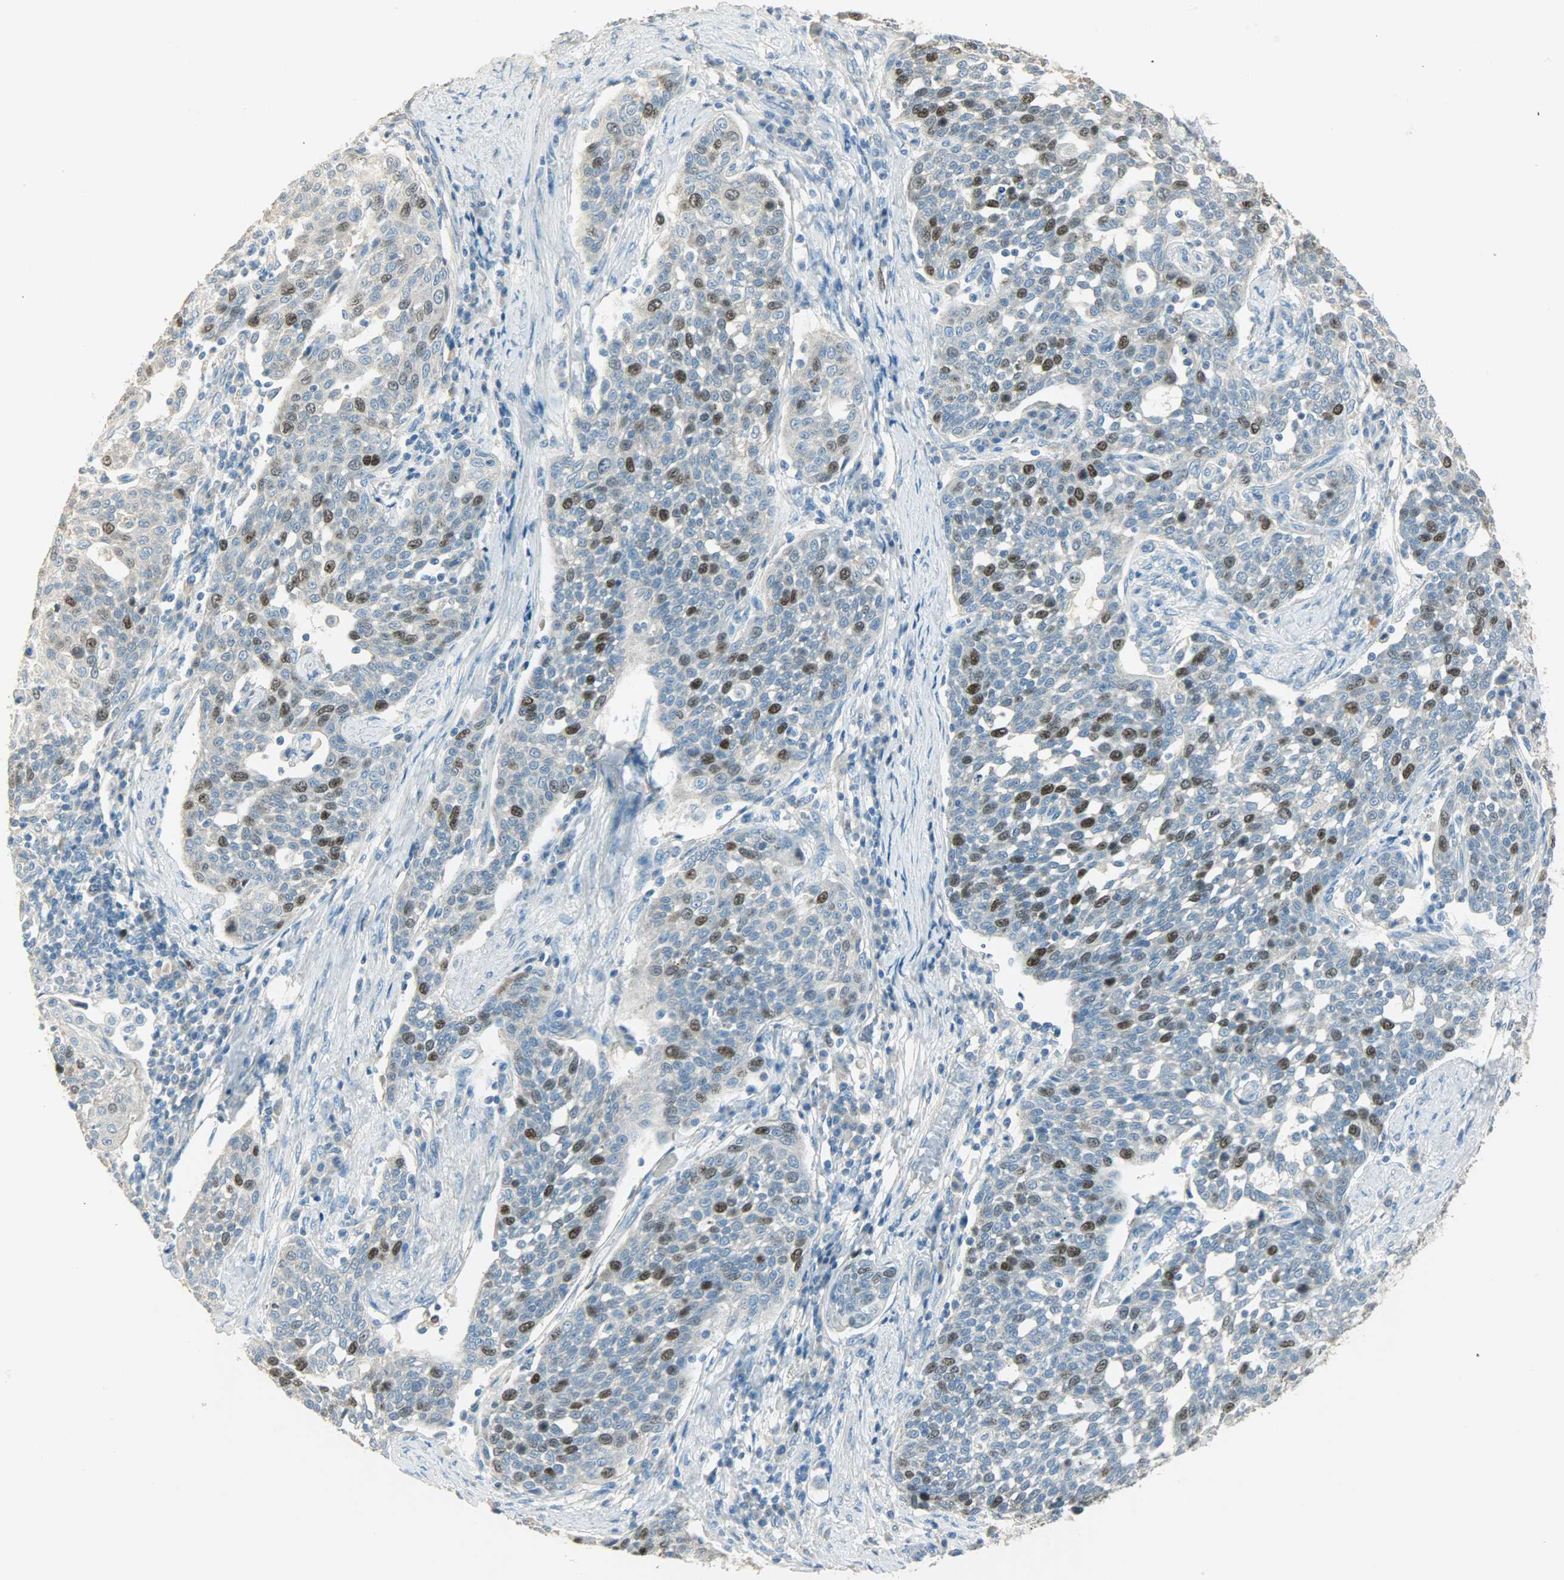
{"staining": {"intensity": "strong", "quantity": "<25%", "location": "nuclear"}, "tissue": "cervical cancer", "cell_type": "Tumor cells", "image_type": "cancer", "snomed": [{"axis": "morphology", "description": "Squamous cell carcinoma, NOS"}, {"axis": "topography", "description": "Cervix"}], "caption": "Cervical cancer (squamous cell carcinoma) was stained to show a protein in brown. There is medium levels of strong nuclear expression in approximately <25% of tumor cells. (Stains: DAB (3,3'-diaminobenzidine) in brown, nuclei in blue, Microscopy: brightfield microscopy at high magnification).", "gene": "TPX2", "patient": {"sex": "female", "age": 34}}